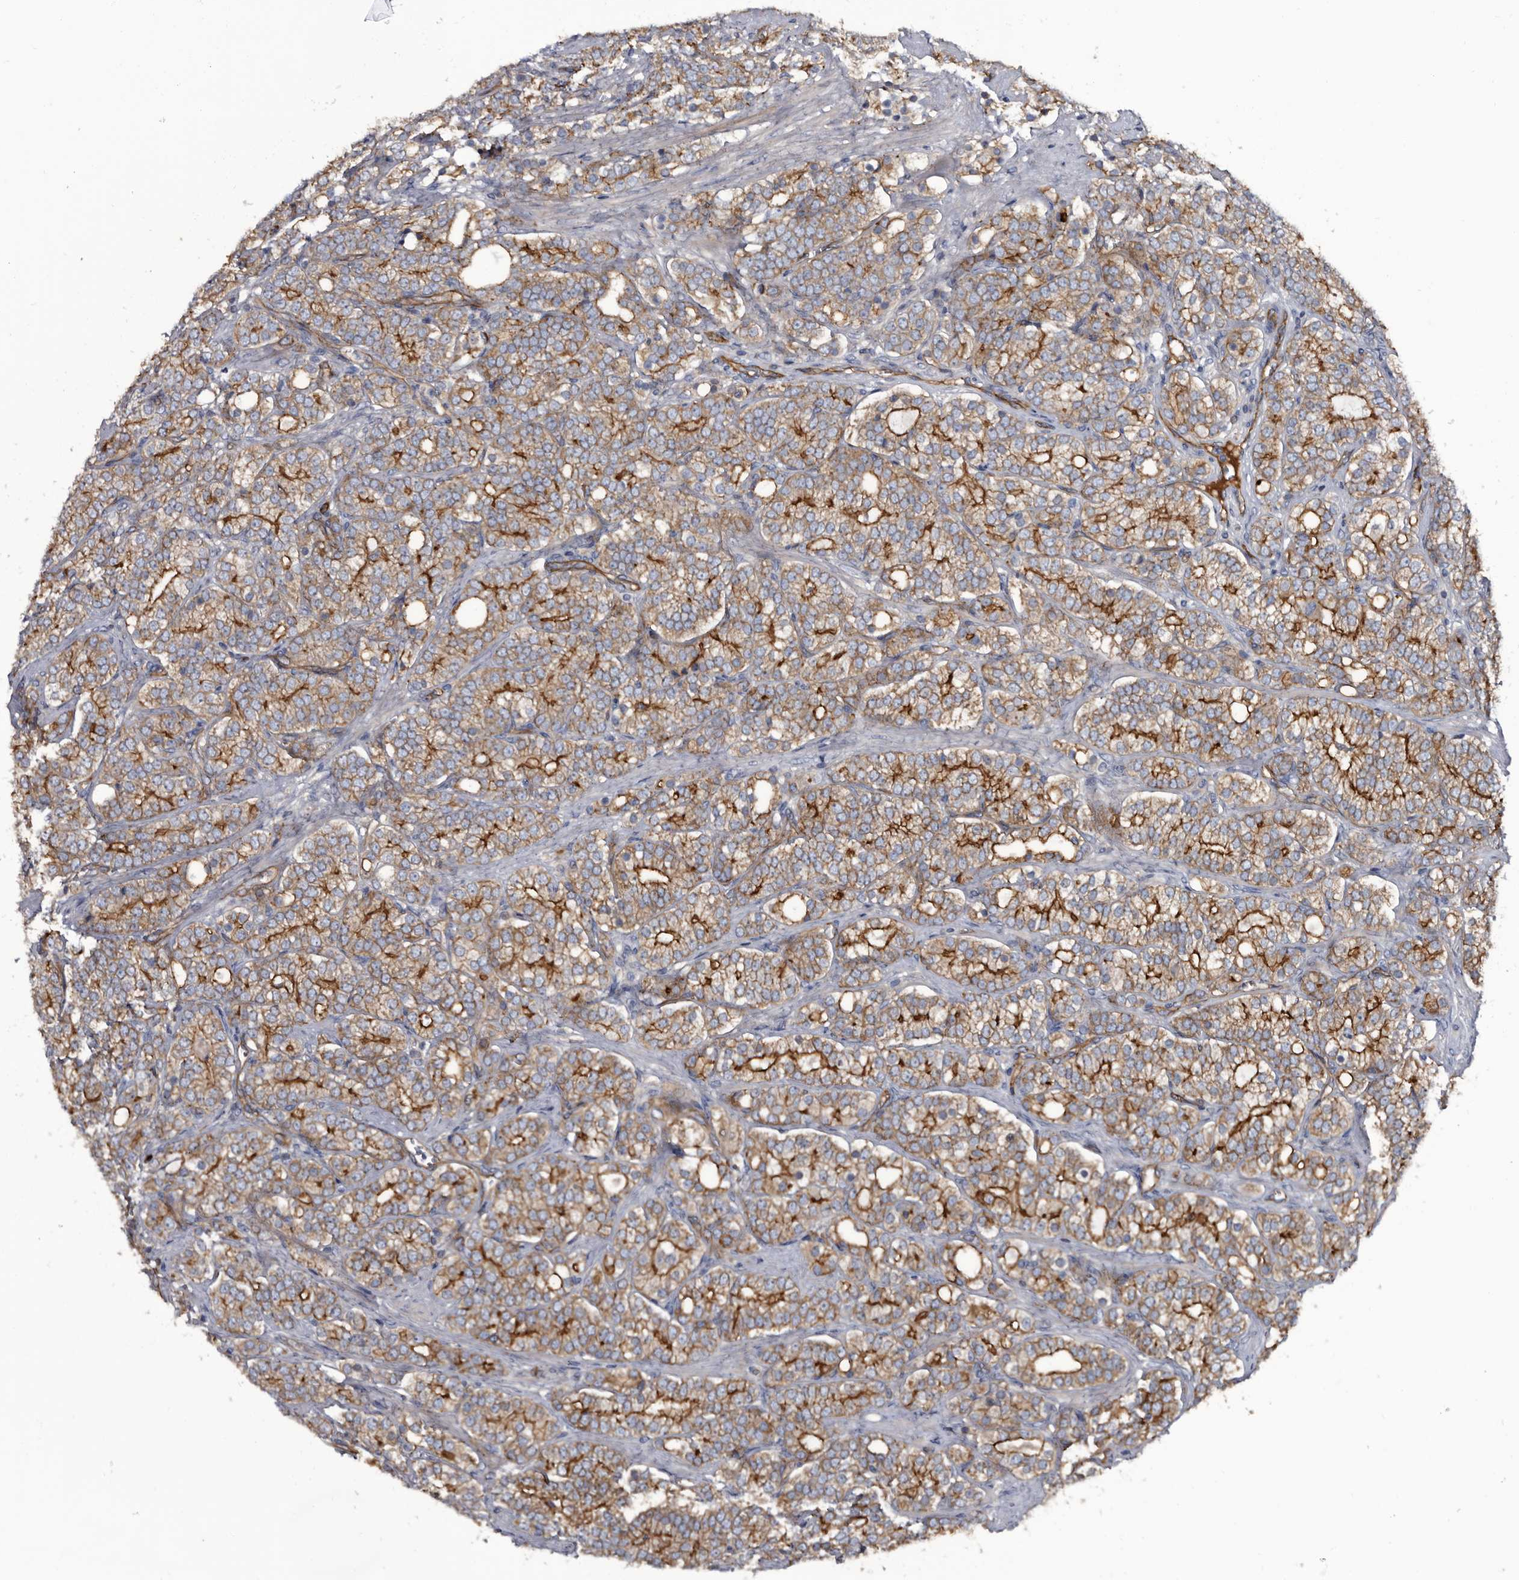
{"staining": {"intensity": "strong", "quantity": ">75%", "location": "cytoplasmic/membranous"}, "tissue": "prostate cancer", "cell_type": "Tumor cells", "image_type": "cancer", "snomed": [{"axis": "morphology", "description": "Adenocarcinoma, High grade"}, {"axis": "topography", "description": "Prostate"}], "caption": "Tumor cells exhibit strong cytoplasmic/membranous staining in about >75% of cells in prostate high-grade adenocarcinoma.", "gene": "TSPAN17", "patient": {"sex": "male", "age": 57}}